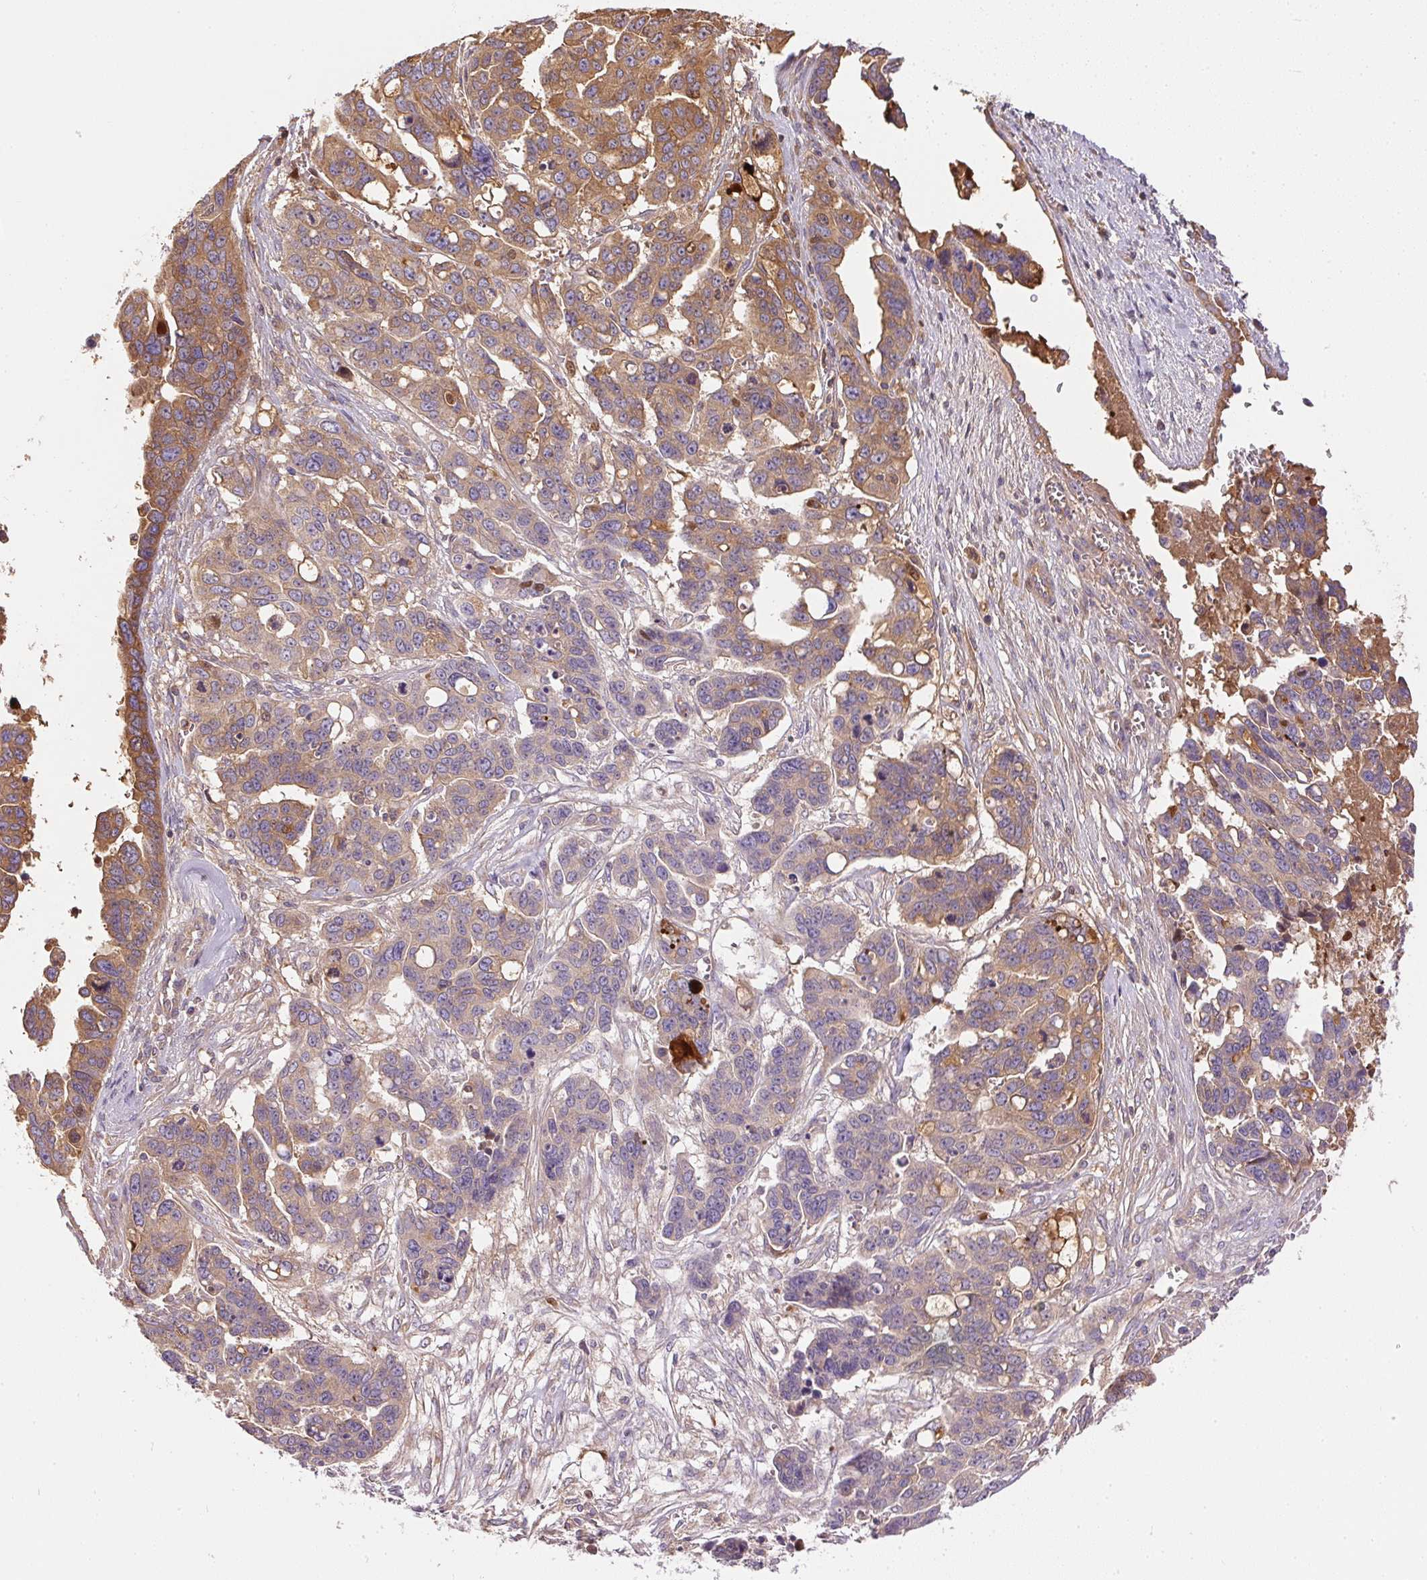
{"staining": {"intensity": "moderate", "quantity": "25%-75%", "location": "cytoplasmic/membranous"}, "tissue": "ovarian cancer", "cell_type": "Tumor cells", "image_type": "cancer", "snomed": [{"axis": "morphology", "description": "Carcinoma, endometroid"}, {"axis": "topography", "description": "Ovary"}], "caption": "Immunohistochemical staining of human ovarian endometroid carcinoma reveals medium levels of moderate cytoplasmic/membranous protein expression in approximately 25%-75% of tumor cells. (brown staining indicates protein expression, while blue staining denotes nuclei).", "gene": "ORM1", "patient": {"sex": "female", "age": 78}}